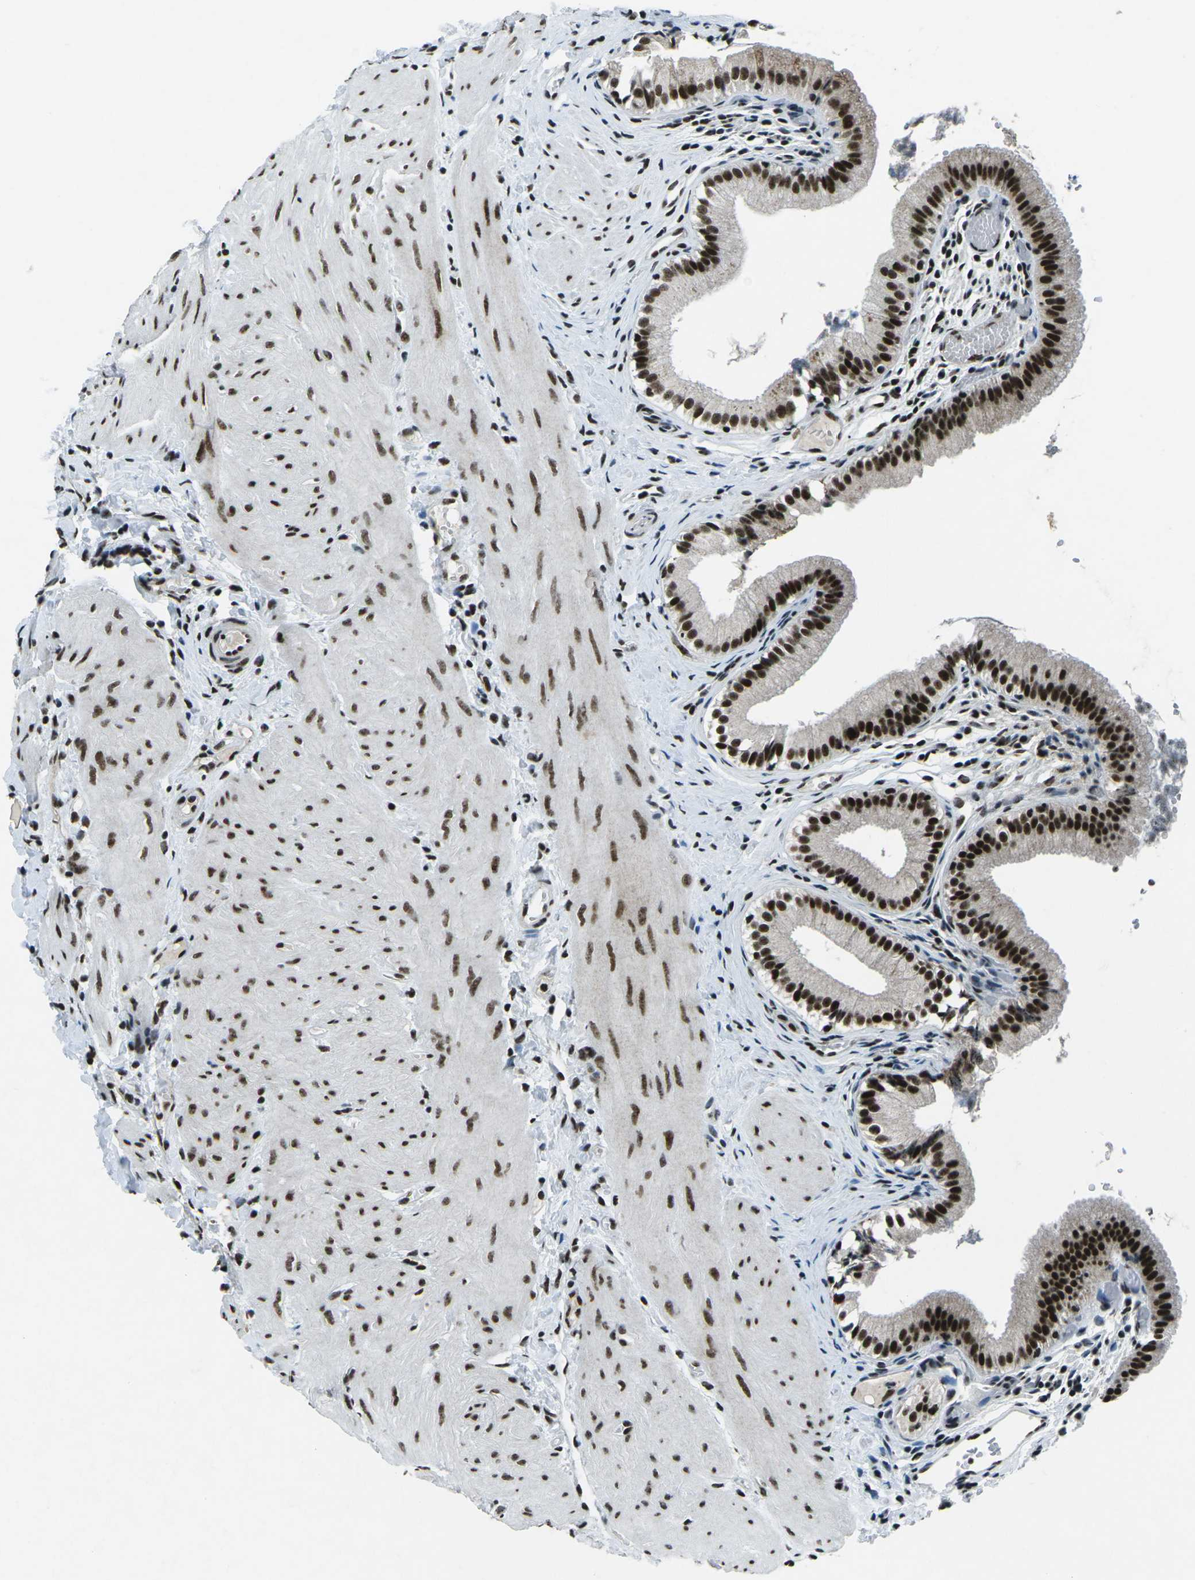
{"staining": {"intensity": "strong", "quantity": ">75%", "location": "nuclear"}, "tissue": "gallbladder", "cell_type": "Glandular cells", "image_type": "normal", "snomed": [{"axis": "morphology", "description": "Normal tissue, NOS"}, {"axis": "topography", "description": "Gallbladder"}], "caption": "High-power microscopy captured an IHC micrograph of benign gallbladder, revealing strong nuclear staining in approximately >75% of glandular cells.", "gene": "RBL2", "patient": {"sex": "female", "age": 26}}